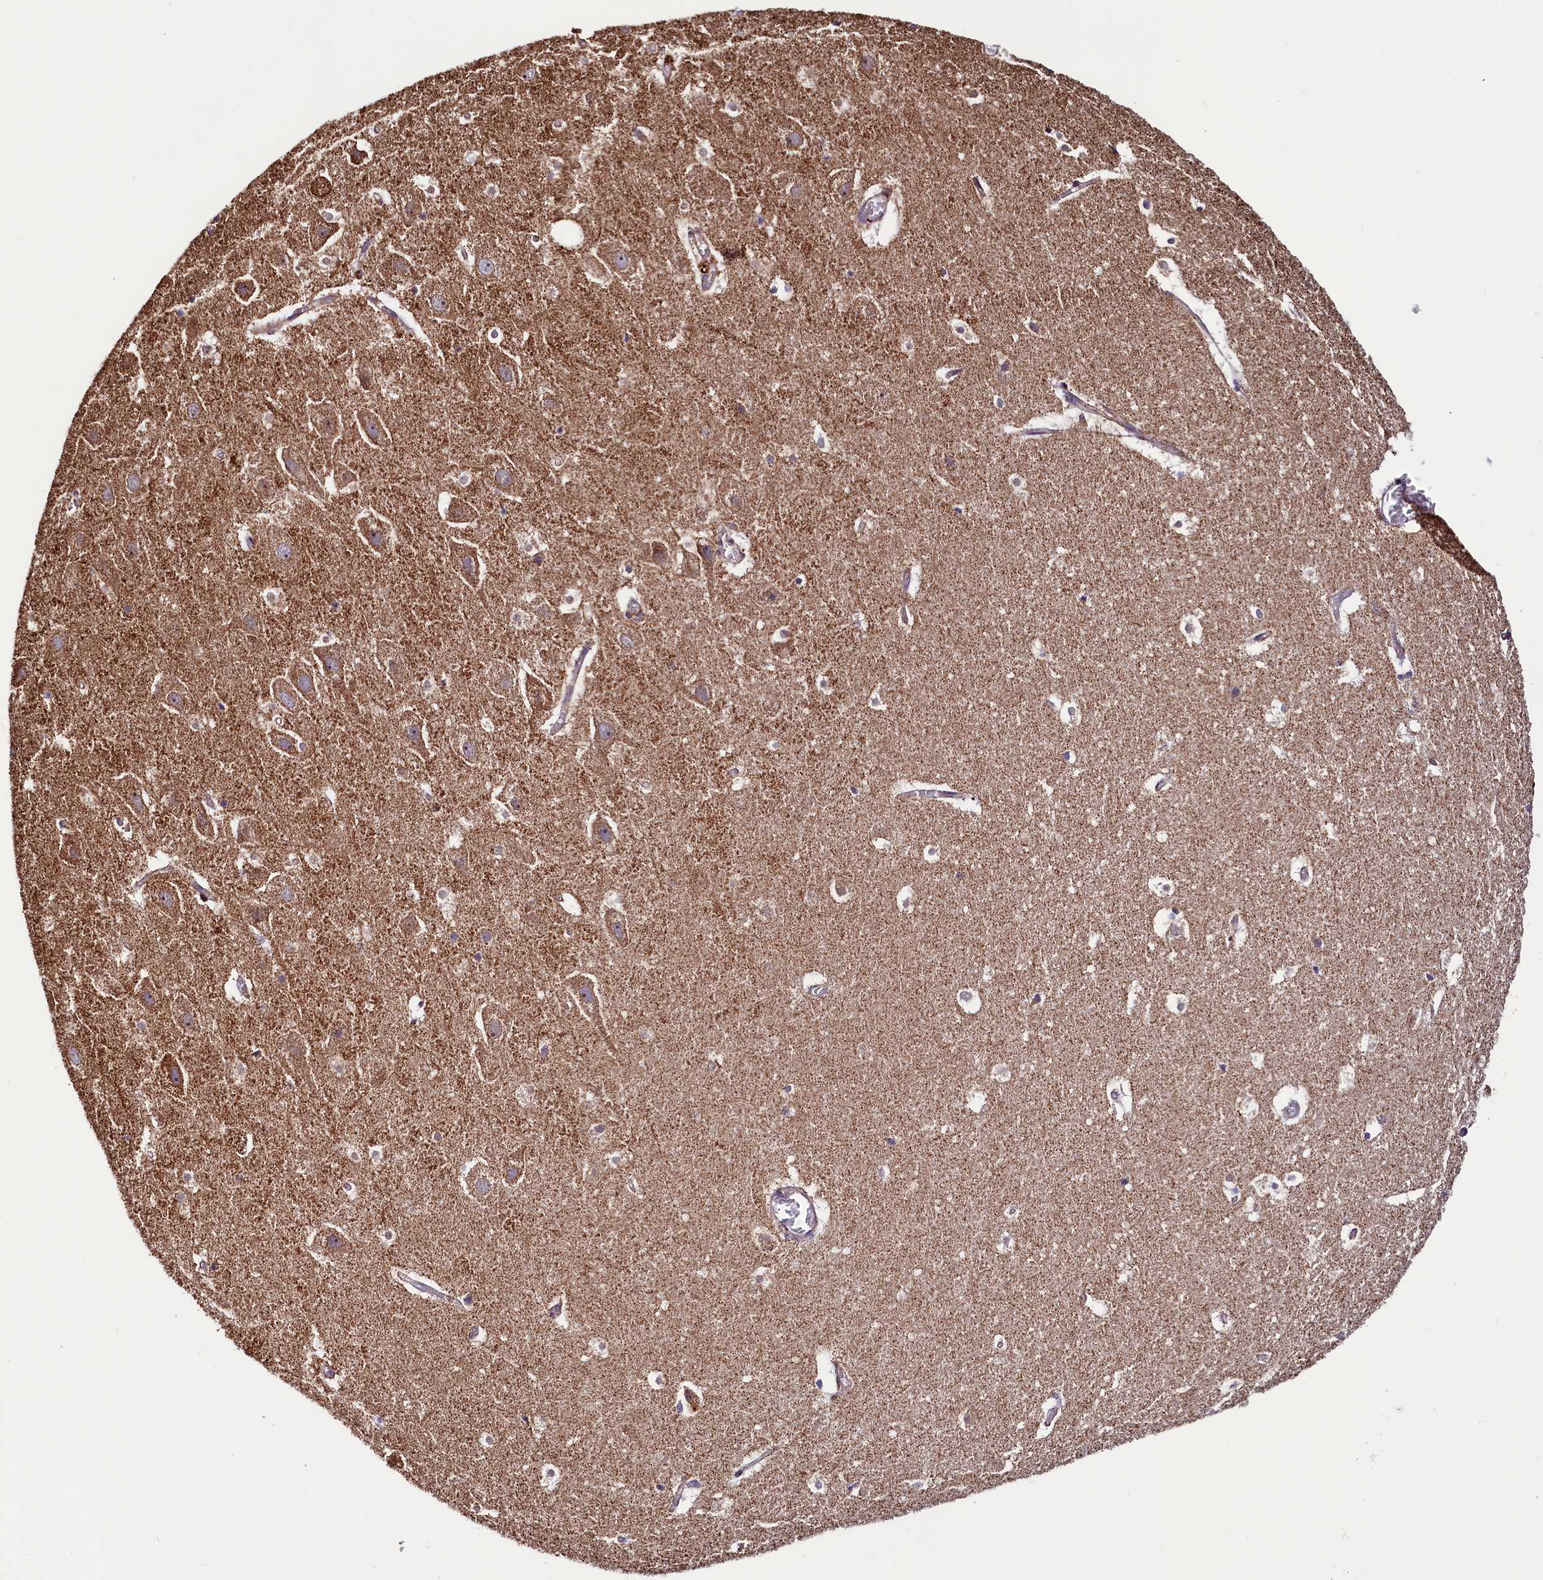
{"staining": {"intensity": "moderate", "quantity": "25%-75%", "location": "cytoplasmic/membranous"}, "tissue": "hippocampus", "cell_type": "Glial cells", "image_type": "normal", "snomed": [{"axis": "morphology", "description": "Normal tissue, NOS"}, {"axis": "topography", "description": "Hippocampus"}], "caption": "High-power microscopy captured an immunohistochemistry histopathology image of unremarkable hippocampus, revealing moderate cytoplasmic/membranous staining in about 25%-75% of glial cells.", "gene": "NUDT15", "patient": {"sex": "female", "age": 52}}